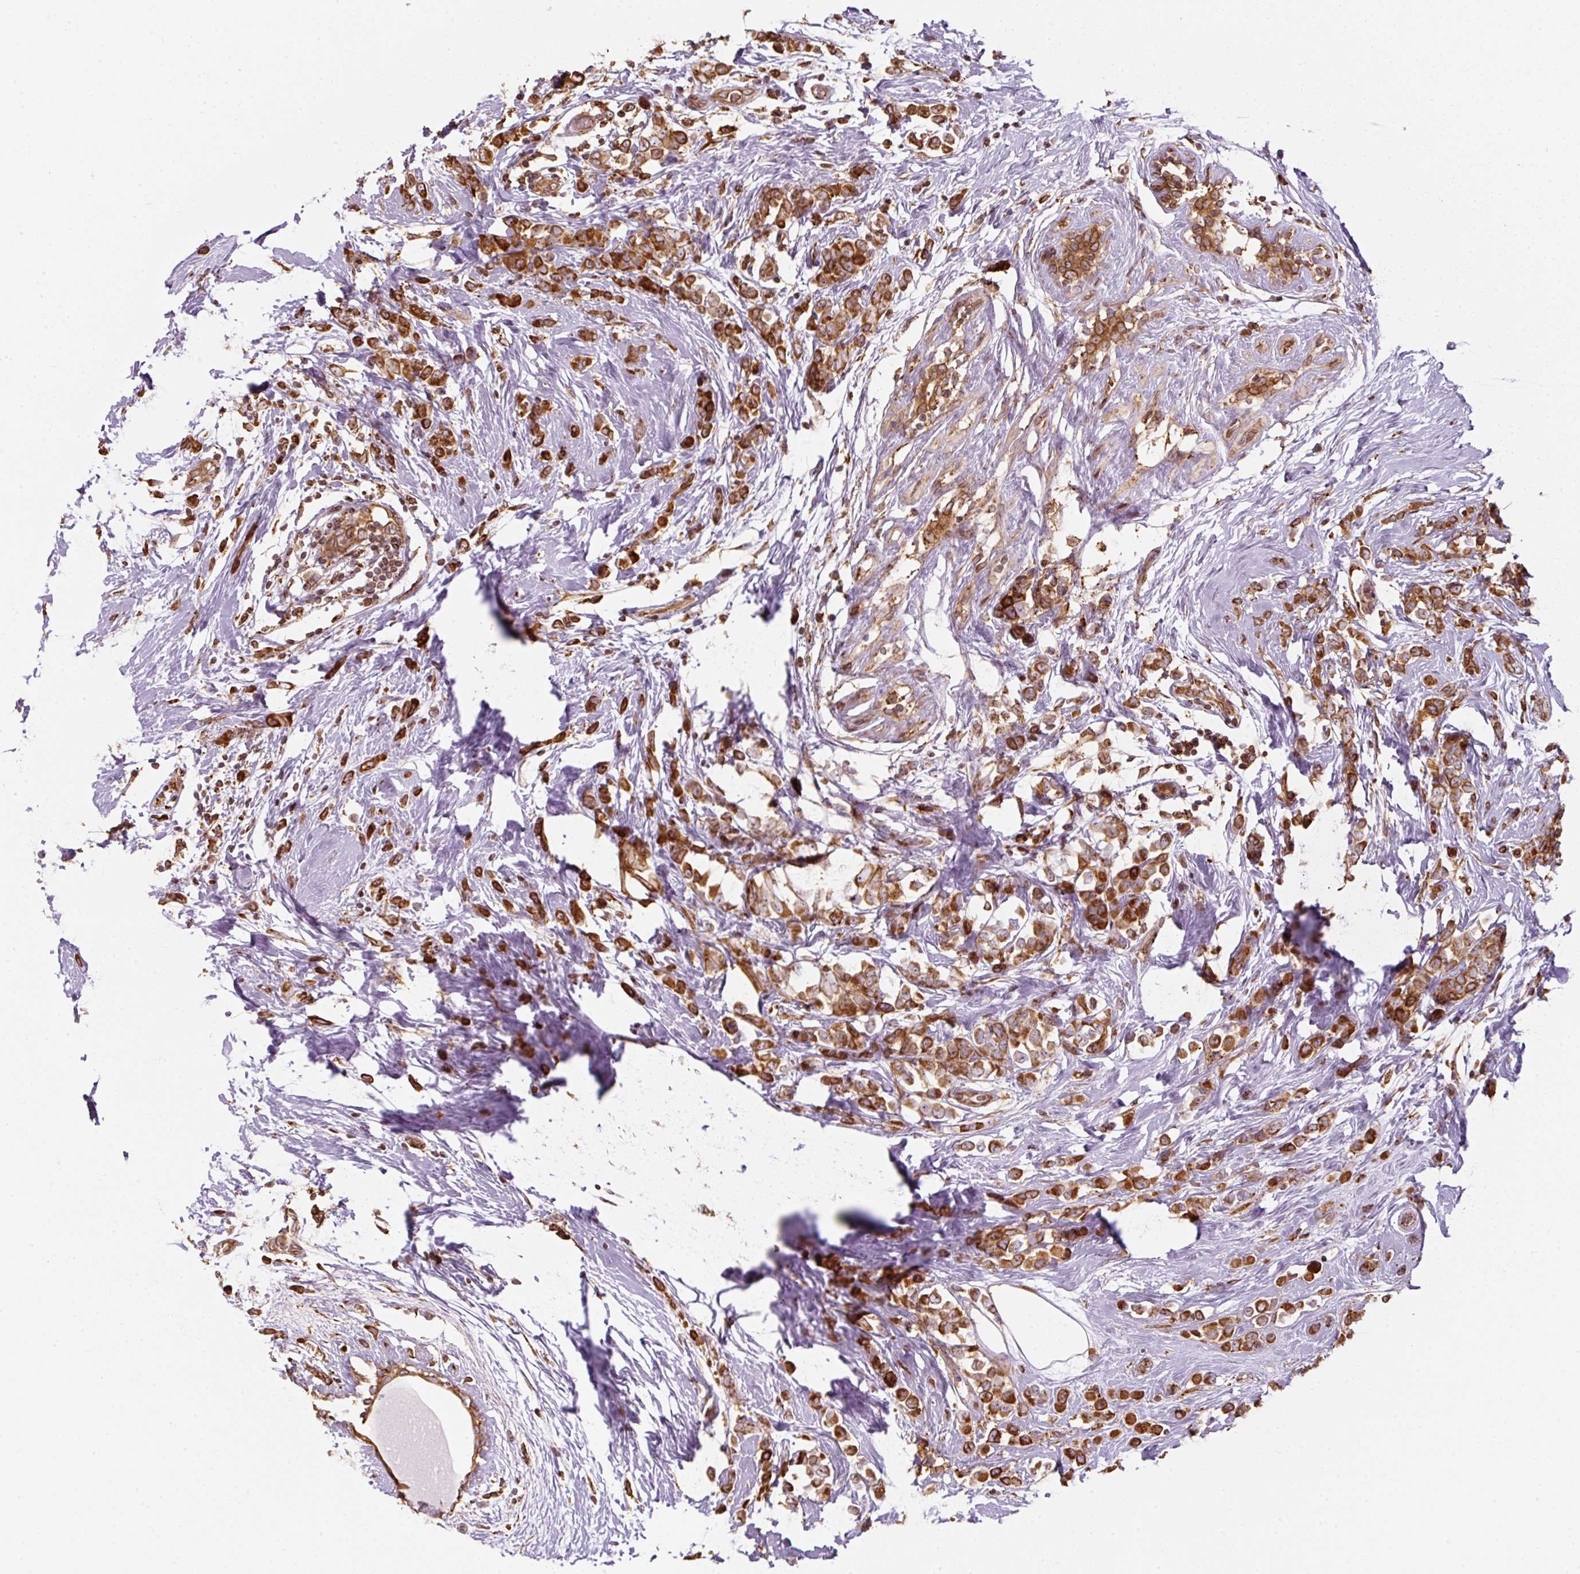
{"staining": {"intensity": "strong", "quantity": ">75%", "location": "cytoplasmic/membranous"}, "tissue": "breast cancer", "cell_type": "Tumor cells", "image_type": "cancer", "snomed": [{"axis": "morphology", "description": "Duct carcinoma"}, {"axis": "topography", "description": "Breast"}], "caption": "Immunohistochemical staining of breast invasive ductal carcinoma displays high levels of strong cytoplasmic/membranous protein expression in about >75% of tumor cells.", "gene": "PRKCSH", "patient": {"sex": "female", "age": 80}}